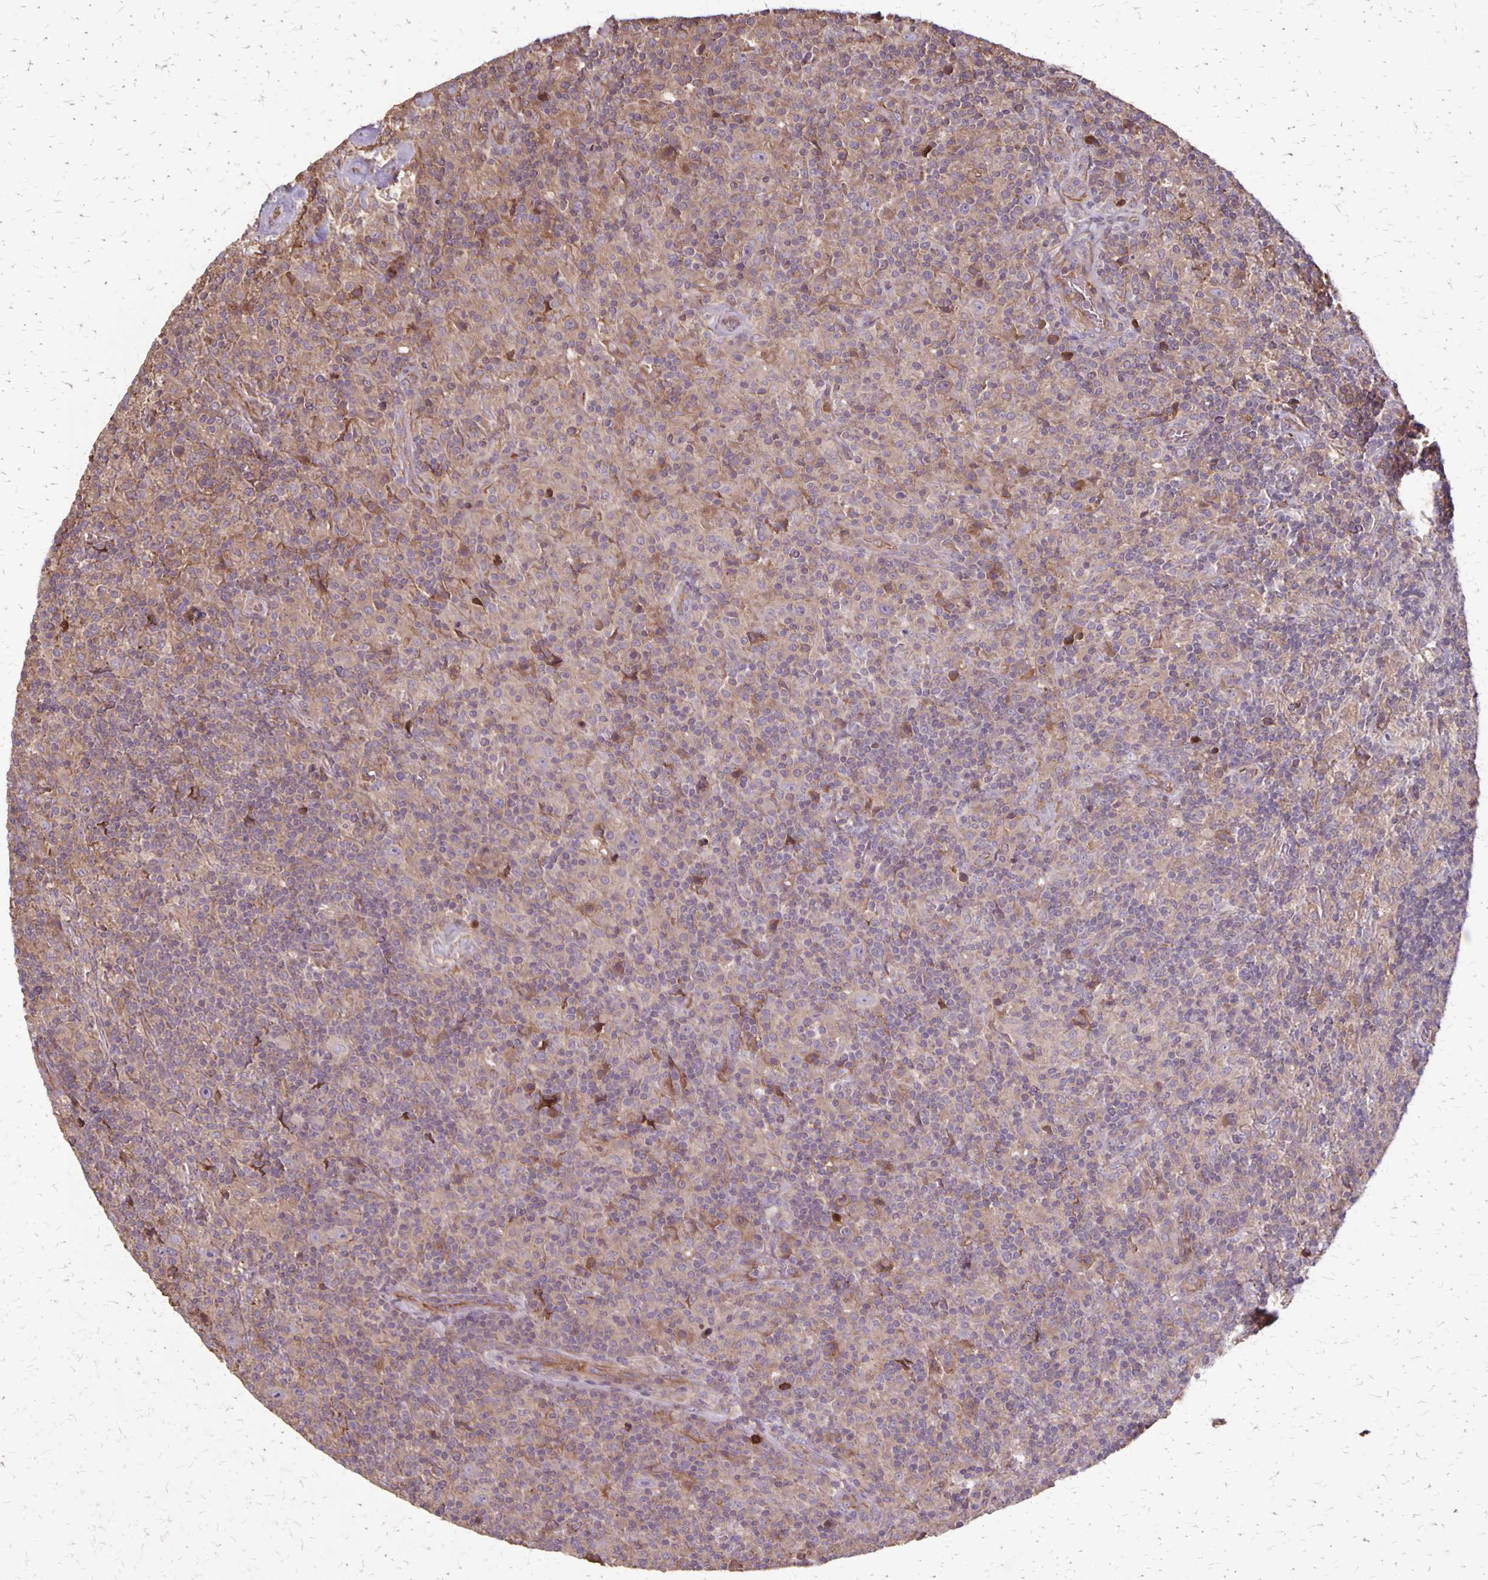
{"staining": {"intensity": "weak", "quantity": "<25%", "location": "cytoplasmic/membranous"}, "tissue": "lymphoma", "cell_type": "Tumor cells", "image_type": "cancer", "snomed": [{"axis": "morphology", "description": "Hodgkin's disease, NOS"}, {"axis": "topography", "description": "Lymph node"}], "caption": "There is no significant expression in tumor cells of Hodgkin's disease.", "gene": "PROM2", "patient": {"sex": "male", "age": 70}}